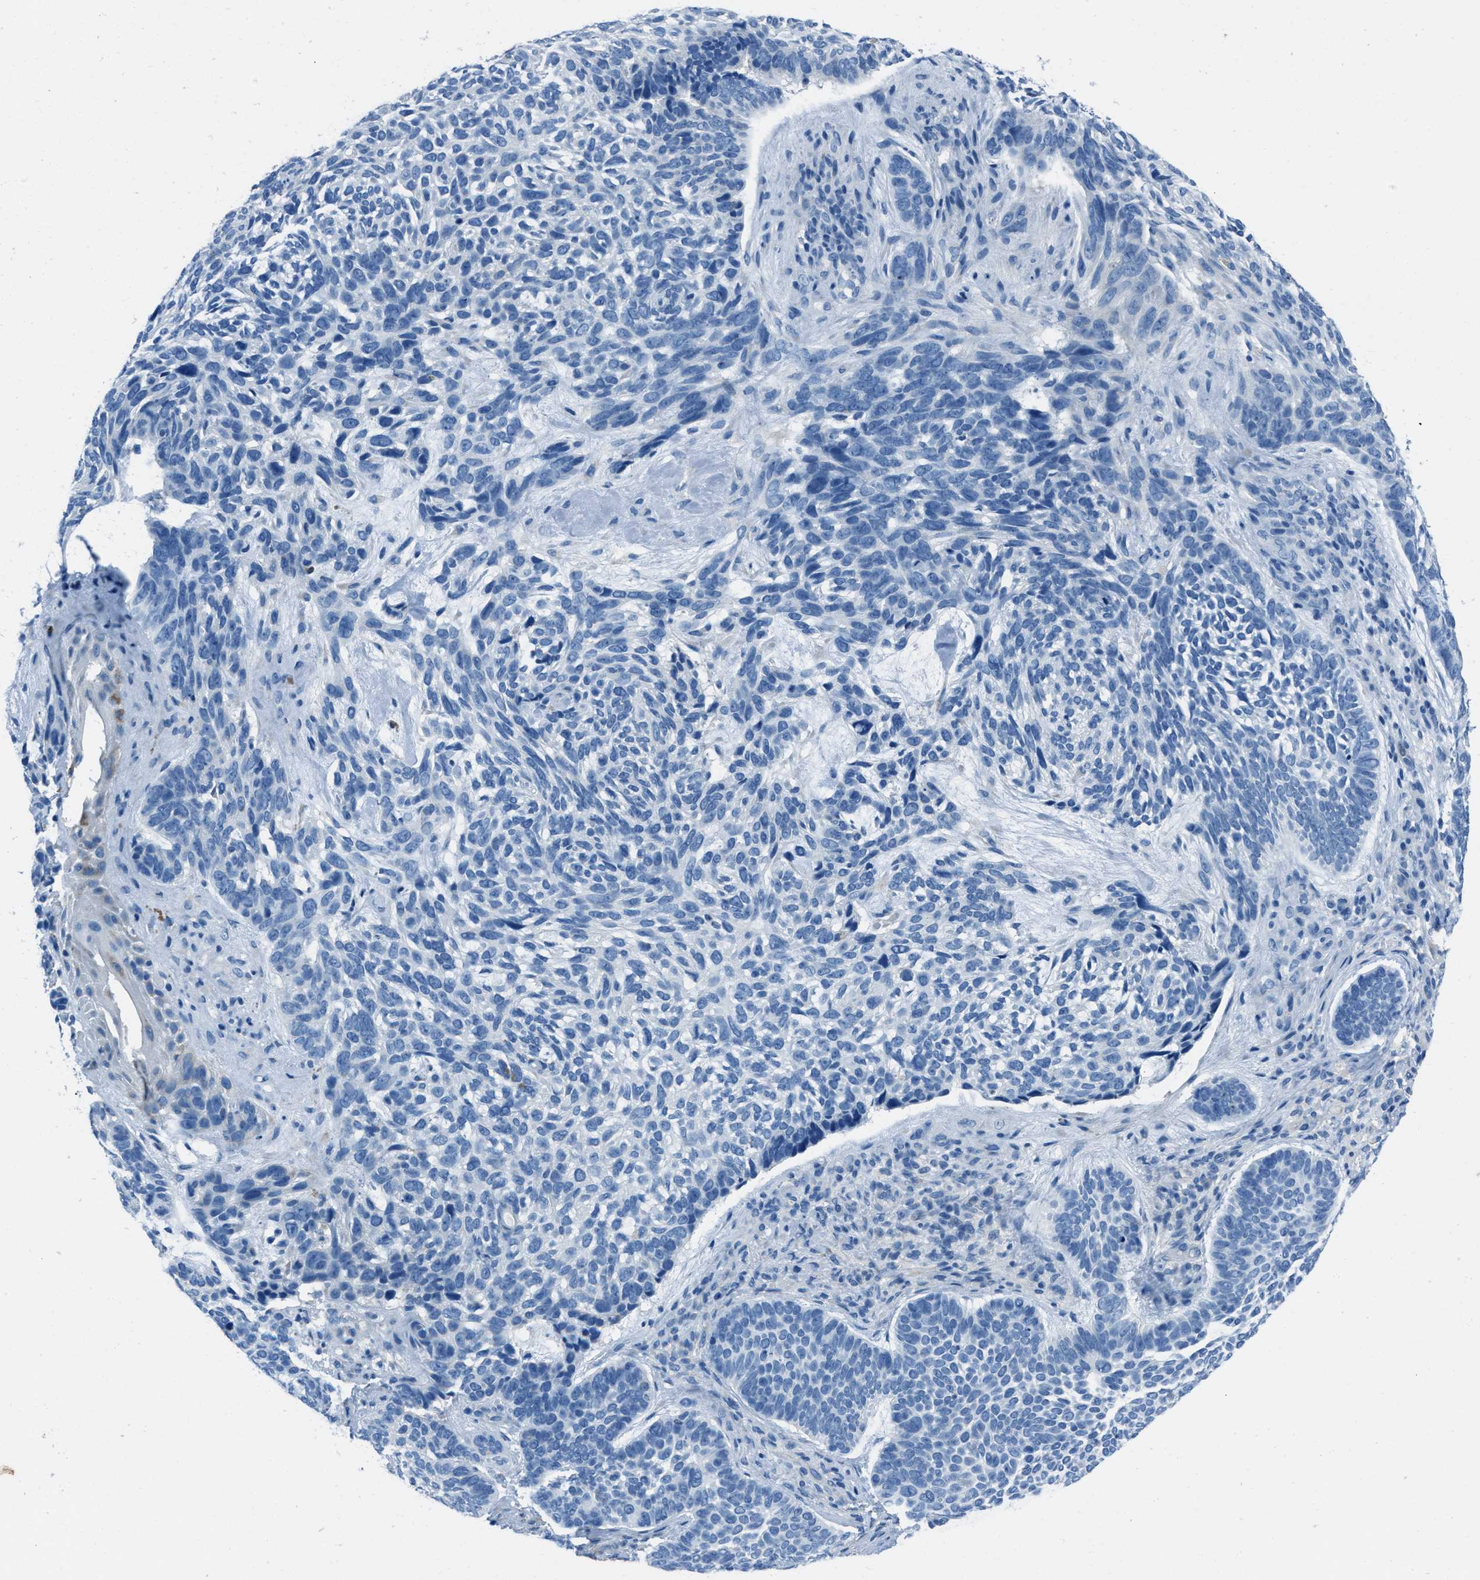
{"staining": {"intensity": "negative", "quantity": "none", "location": "none"}, "tissue": "skin cancer", "cell_type": "Tumor cells", "image_type": "cancer", "snomed": [{"axis": "morphology", "description": "Basal cell carcinoma"}, {"axis": "topography", "description": "Skin"}, {"axis": "topography", "description": "Skin of head"}], "caption": "Tumor cells show no significant protein staining in skin cancer (basal cell carcinoma).", "gene": "AMACR", "patient": {"sex": "female", "age": 85}}